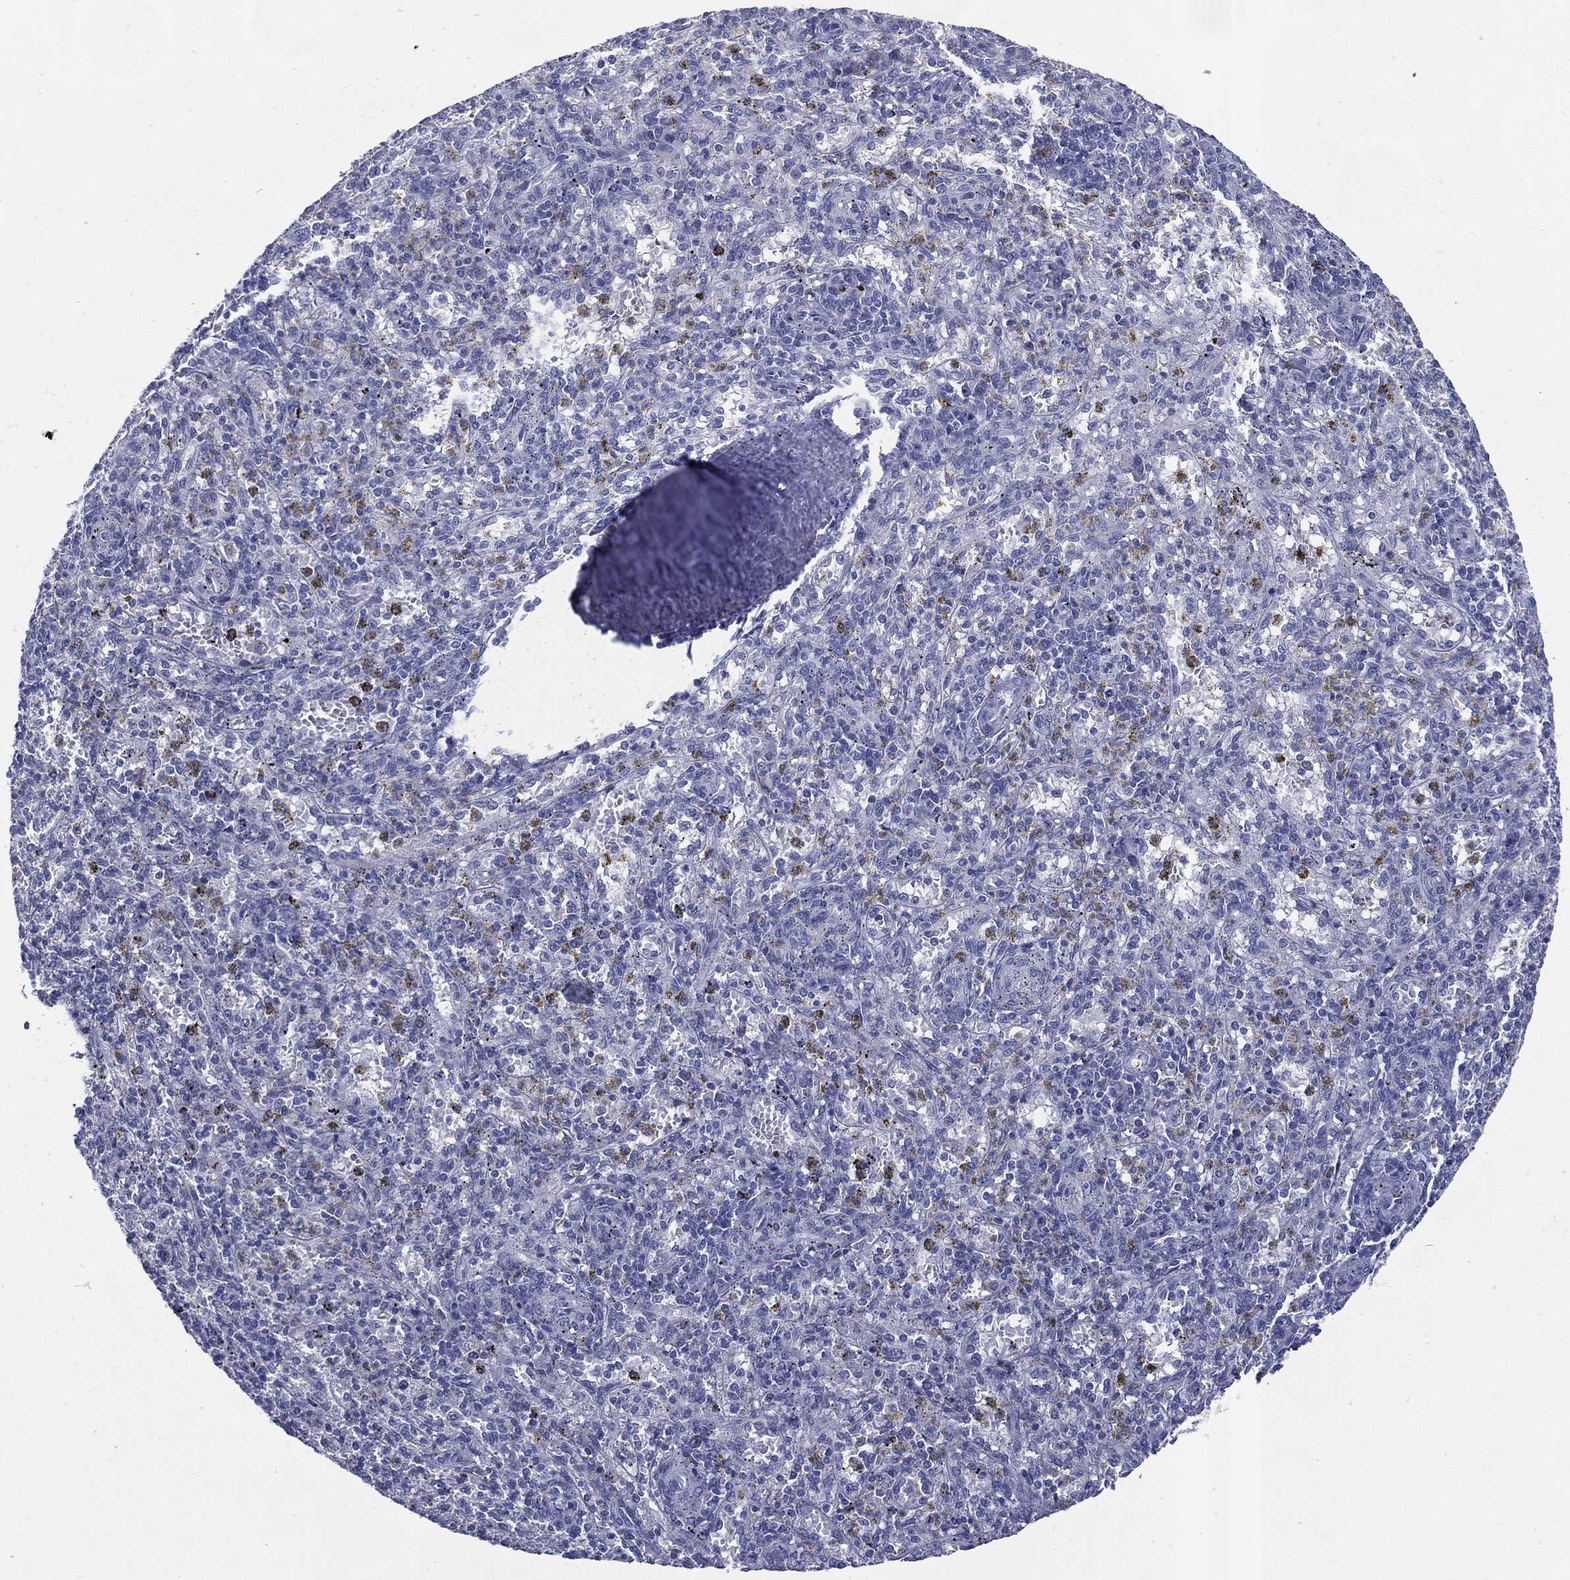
{"staining": {"intensity": "negative", "quantity": "none", "location": "none"}, "tissue": "spleen", "cell_type": "Cells in red pulp", "image_type": "normal", "snomed": [{"axis": "morphology", "description": "Normal tissue, NOS"}, {"axis": "topography", "description": "Spleen"}], "caption": "The photomicrograph shows no significant expression in cells in red pulp of spleen. (Immunohistochemistry, brightfield microscopy, high magnification).", "gene": "KIF2C", "patient": {"sex": "male", "age": 60}}